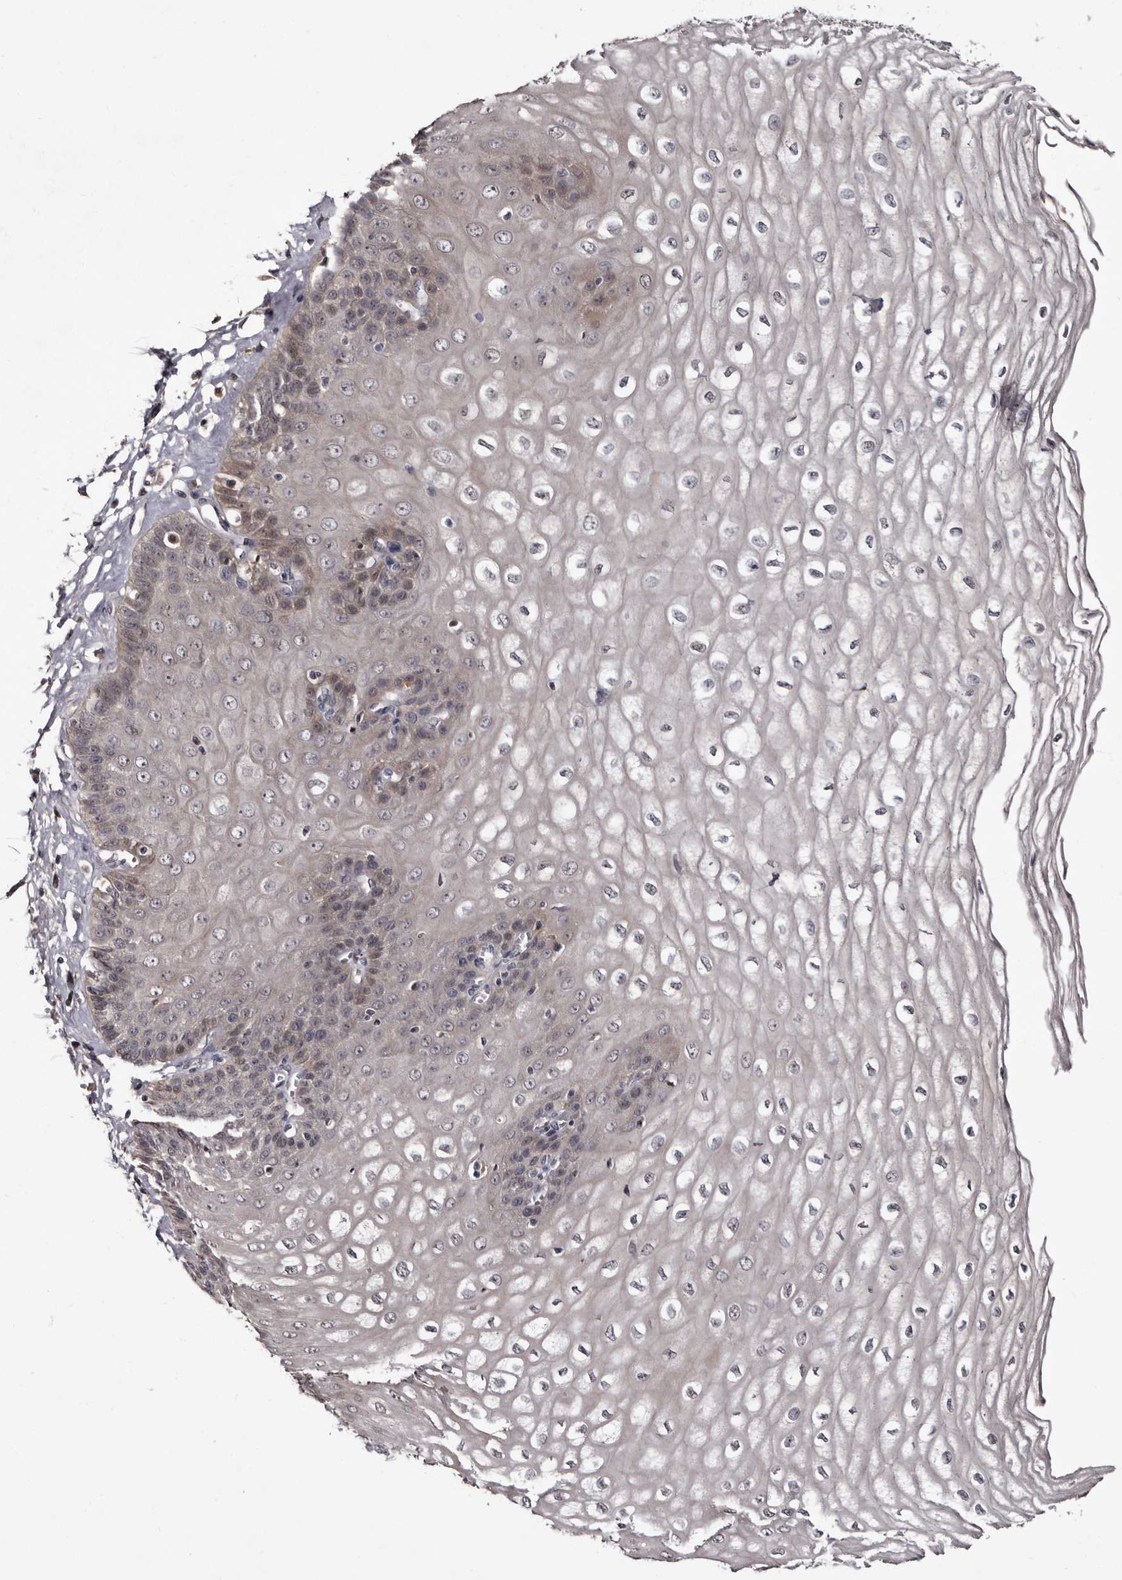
{"staining": {"intensity": "weak", "quantity": "25%-75%", "location": "cytoplasmic/membranous"}, "tissue": "esophagus", "cell_type": "Squamous epithelial cells", "image_type": "normal", "snomed": [{"axis": "morphology", "description": "Normal tissue, NOS"}, {"axis": "topography", "description": "Esophagus"}], "caption": "Immunohistochemistry (DAB) staining of unremarkable human esophagus shows weak cytoplasmic/membranous protein staining in approximately 25%-75% of squamous epithelial cells. Nuclei are stained in blue.", "gene": "LANCL2", "patient": {"sex": "male", "age": 60}}